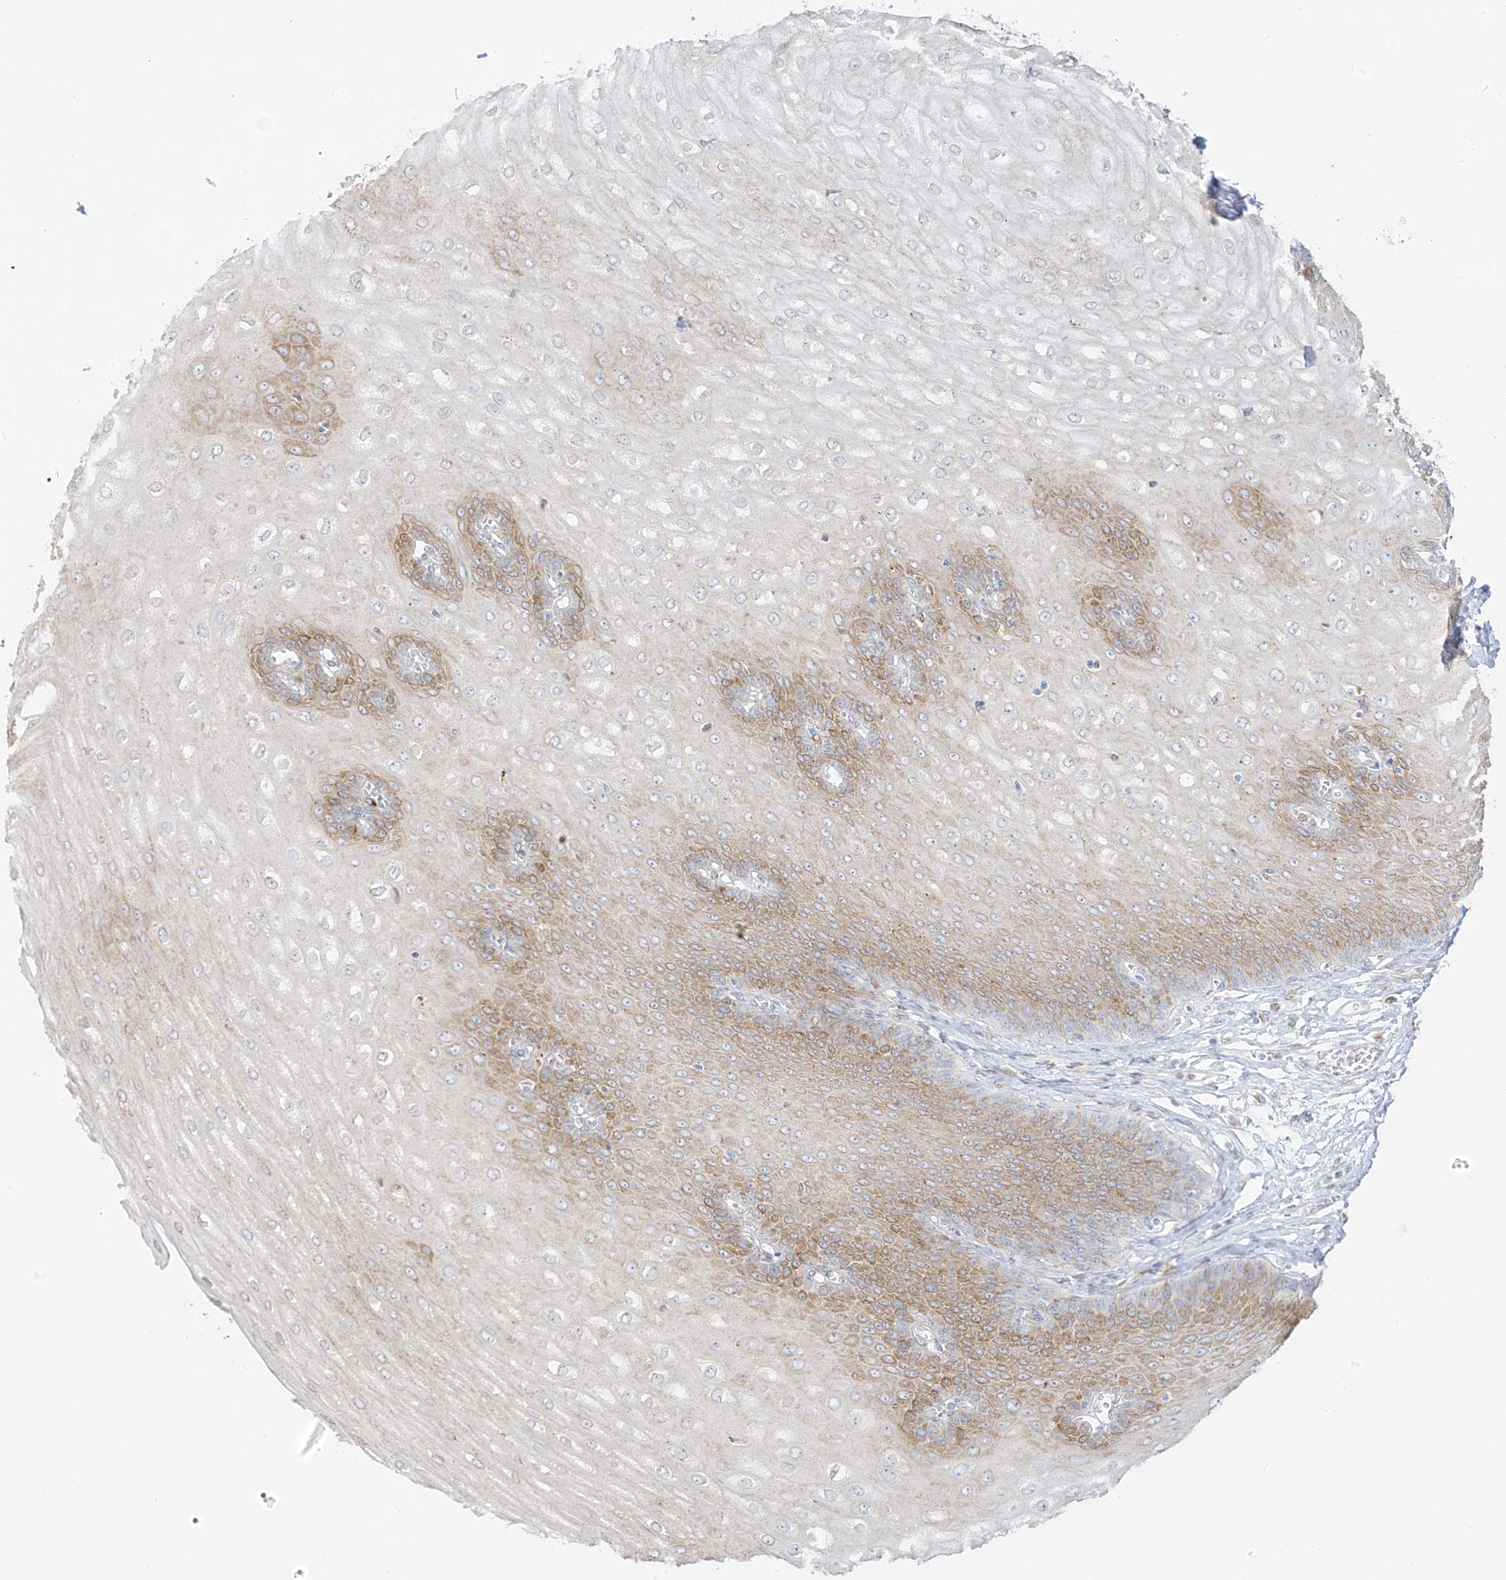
{"staining": {"intensity": "moderate", "quantity": "25%-75%", "location": "cytoplasmic/membranous"}, "tissue": "esophagus", "cell_type": "Squamous epithelial cells", "image_type": "normal", "snomed": [{"axis": "morphology", "description": "Normal tissue, NOS"}, {"axis": "topography", "description": "Esophagus"}], "caption": "Moderate cytoplasmic/membranous positivity for a protein is seen in approximately 25%-75% of squamous epithelial cells of normal esophagus using IHC.", "gene": "LRRC59", "patient": {"sex": "male", "age": 60}}